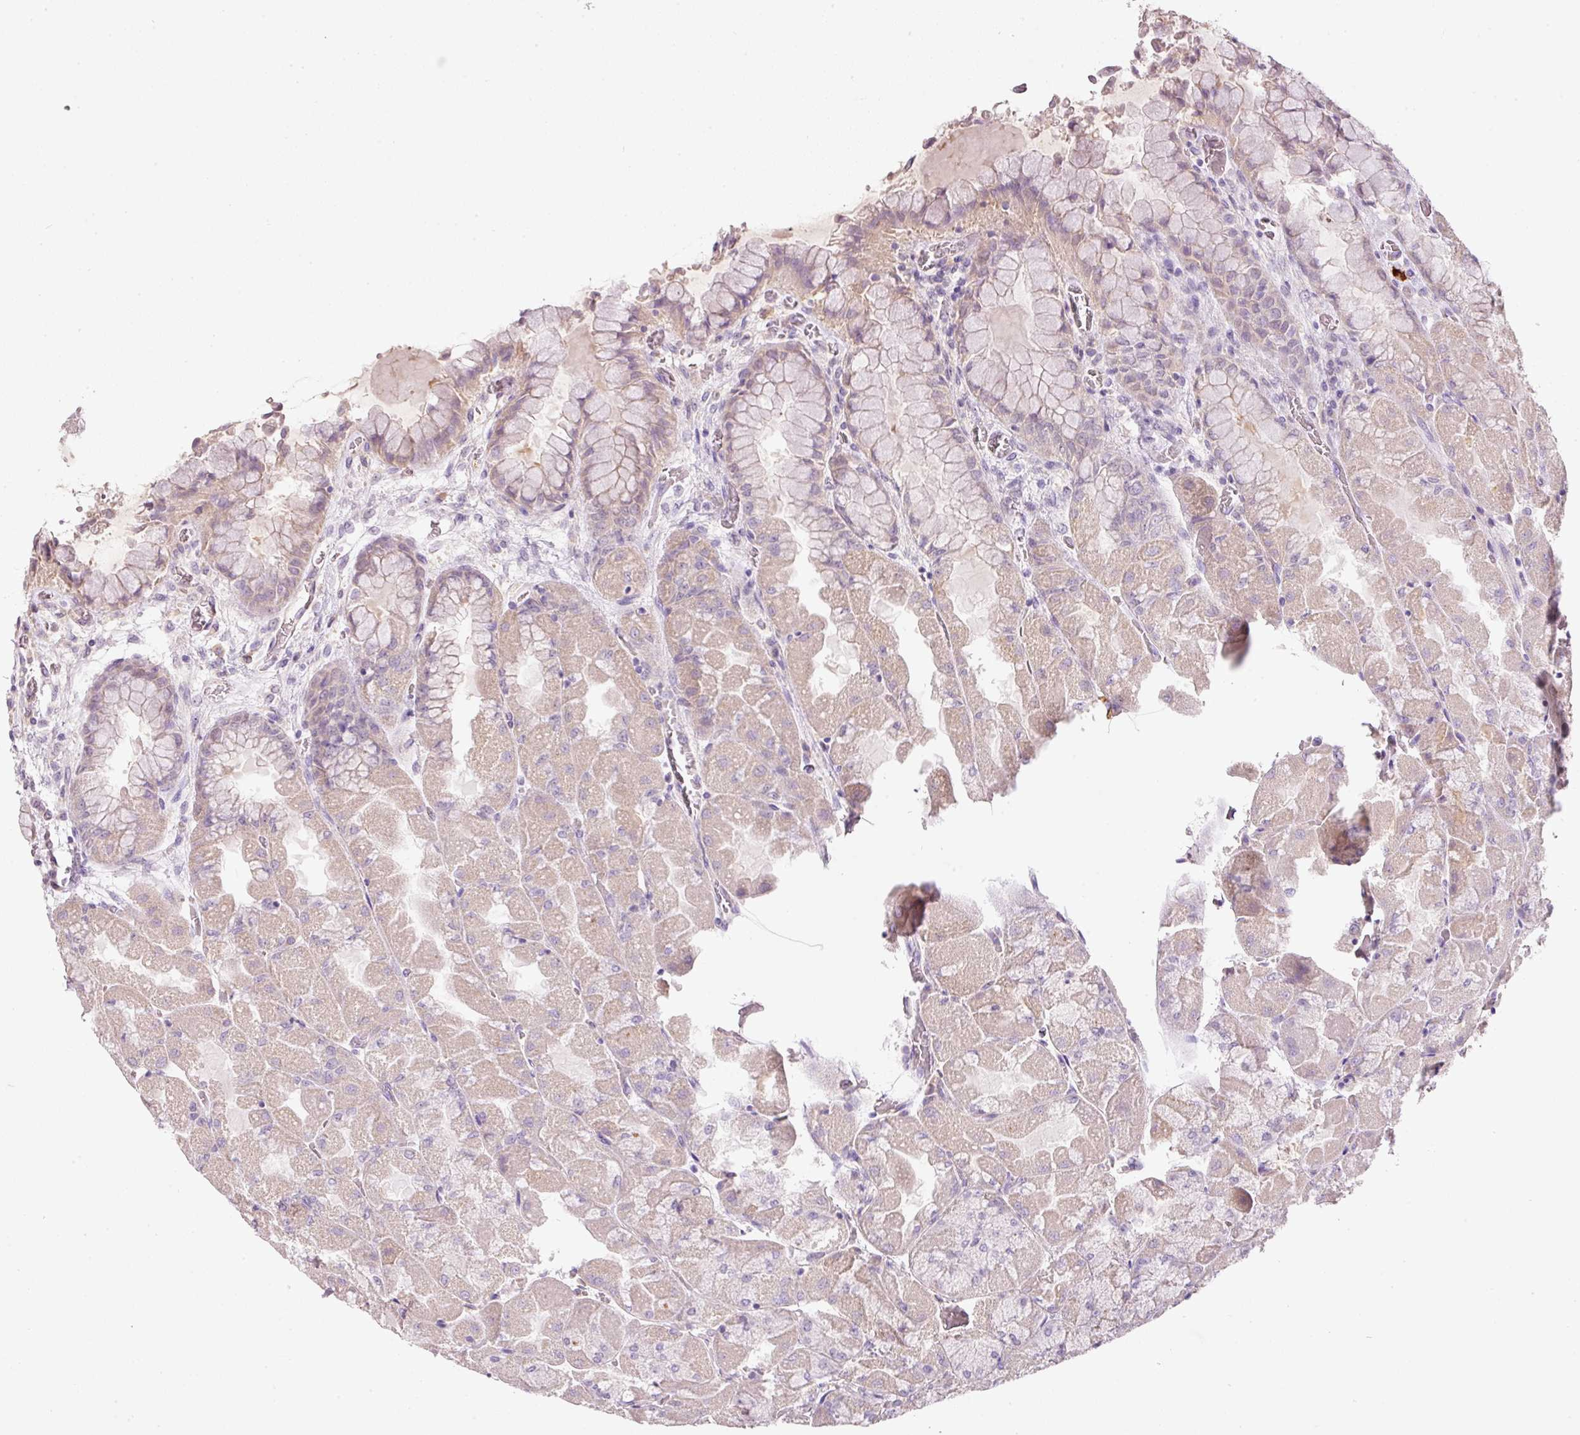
{"staining": {"intensity": "weak", "quantity": "25%-75%", "location": "cytoplasmic/membranous"}, "tissue": "stomach", "cell_type": "Glandular cells", "image_type": "normal", "snomed": [{"axis": "morphology", "description": "Normal tissue, NOS"}, {"axis": "topography", "description": "Stomach"}], "caption": "Glandular cells reveal low levels of weak cytoplasmic/membranous positivity in about 25%-75% of cells in normal human stomach. (brown staining indicates protein expression, while blue staining denotes nuclei).", "gene": "TMEM37", "patient": {"sex": "female", "age": 61}}